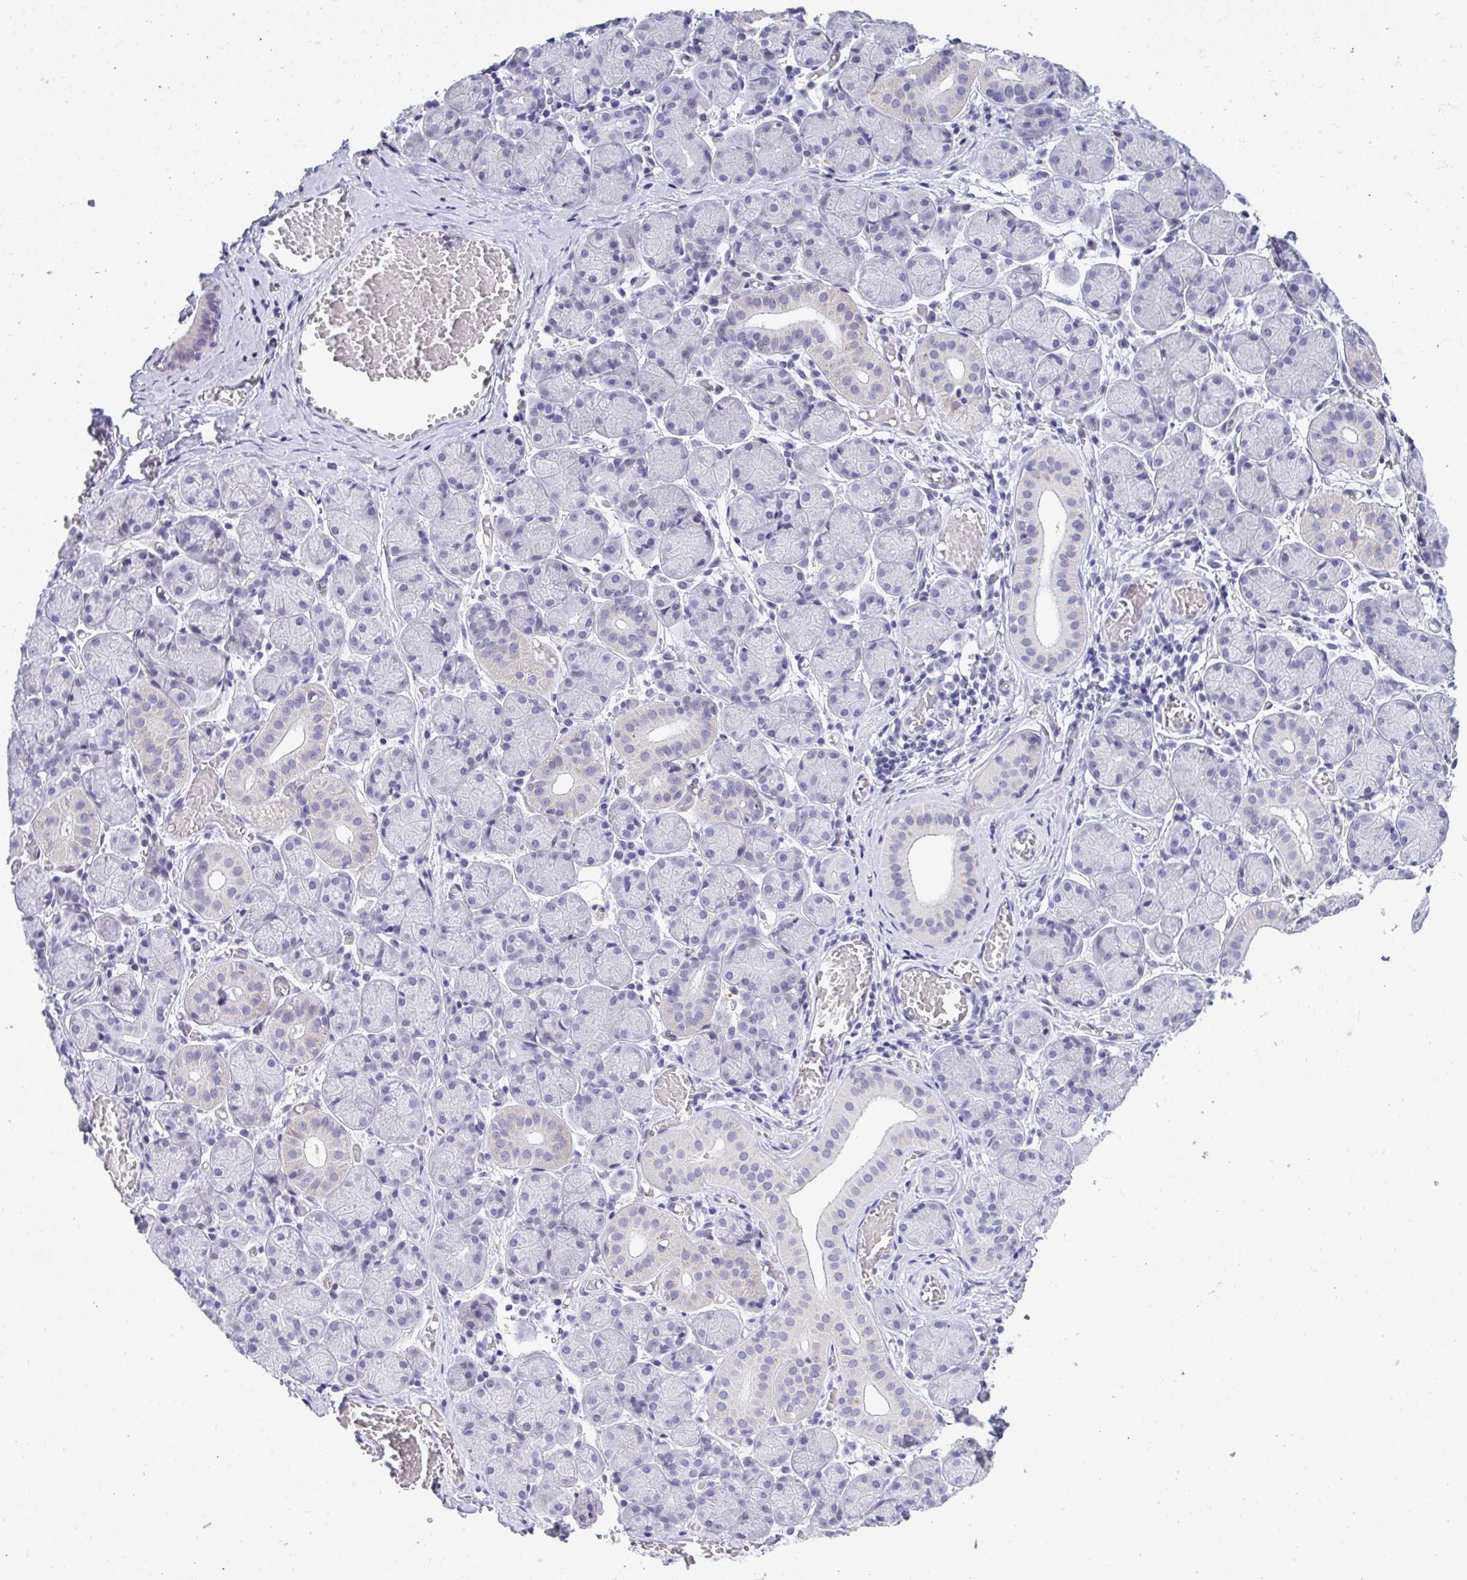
{"staining": {"intensity": "negative", "quantity": "none", "location": "none"}, "tissue": "salivary gland", "cell_type": "Glandular cells", "image_type": "normal", "snomed": [{"axis": "morphology", "description": "Normal tissue, NOS"}, {"axis": "topography", "description": "Salivary gland"}], "caption": "Human salivary gland stained for a protein using immunohistochemistry (IHC) exhibits no positivity in glandular cells.", "gene": "TEAD4", "patient": {"sex": "female", "age": 24}}